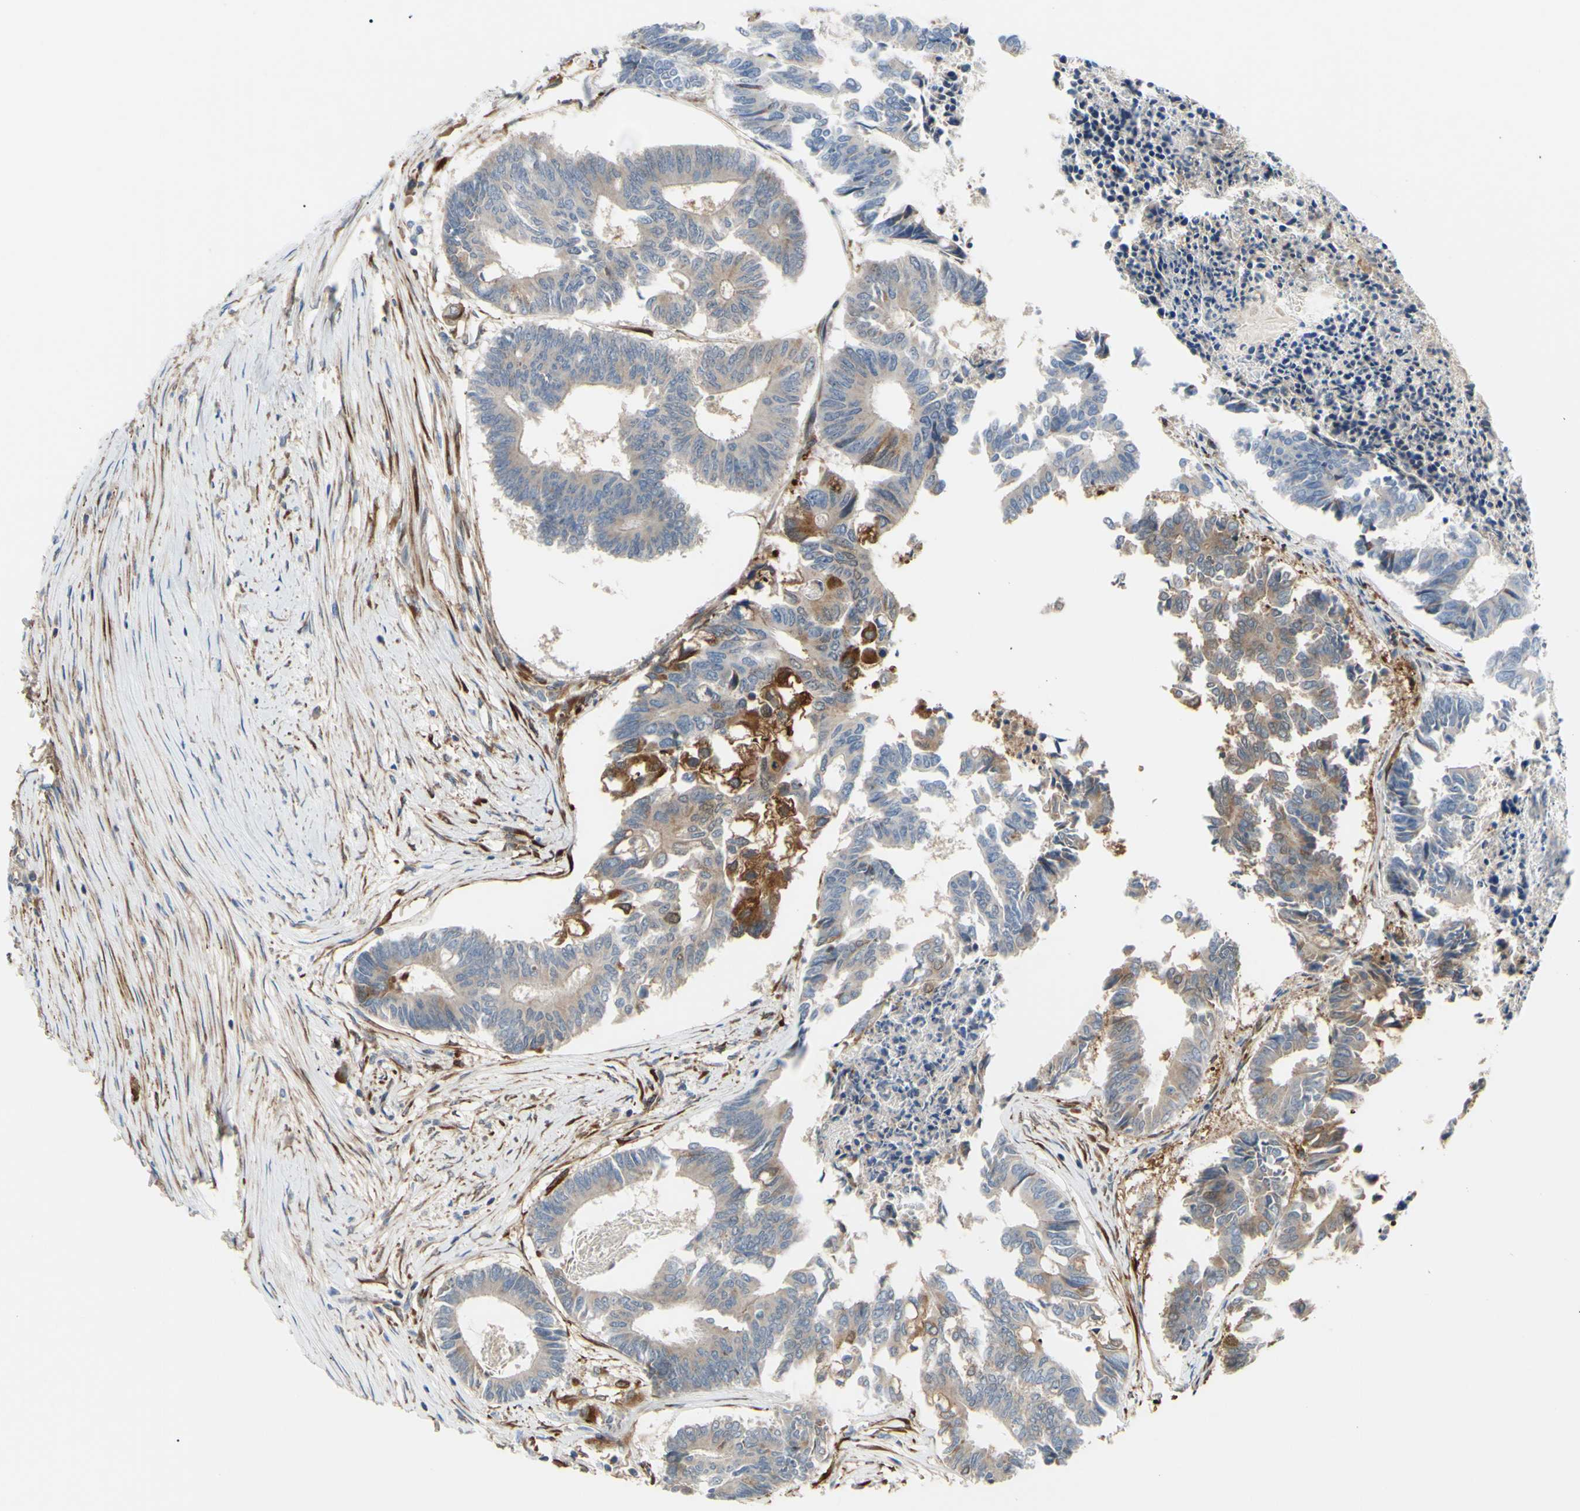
{"staining": {"intensity": "weak", "quantity": ">75%", "location": "cytoplasmic/membranous"}, "tissue": "colorectal cancer", "cell_type": "Tumor cells", "image_type": "cancer", "snomed": [{"axis": "morphology", "description": "Adenocarcinoma, NOS"}, {"axis": "topography", "description": "Rectum"}], "caption": "Human colorectal cancer (adenocarcinoma) stained with a brown dye shows weak cytoplasmic/membranous positive positivity in about >75% of tumor cells.", "gene": "PRAF2", "patient": {"sex": "male", "age": 63}}